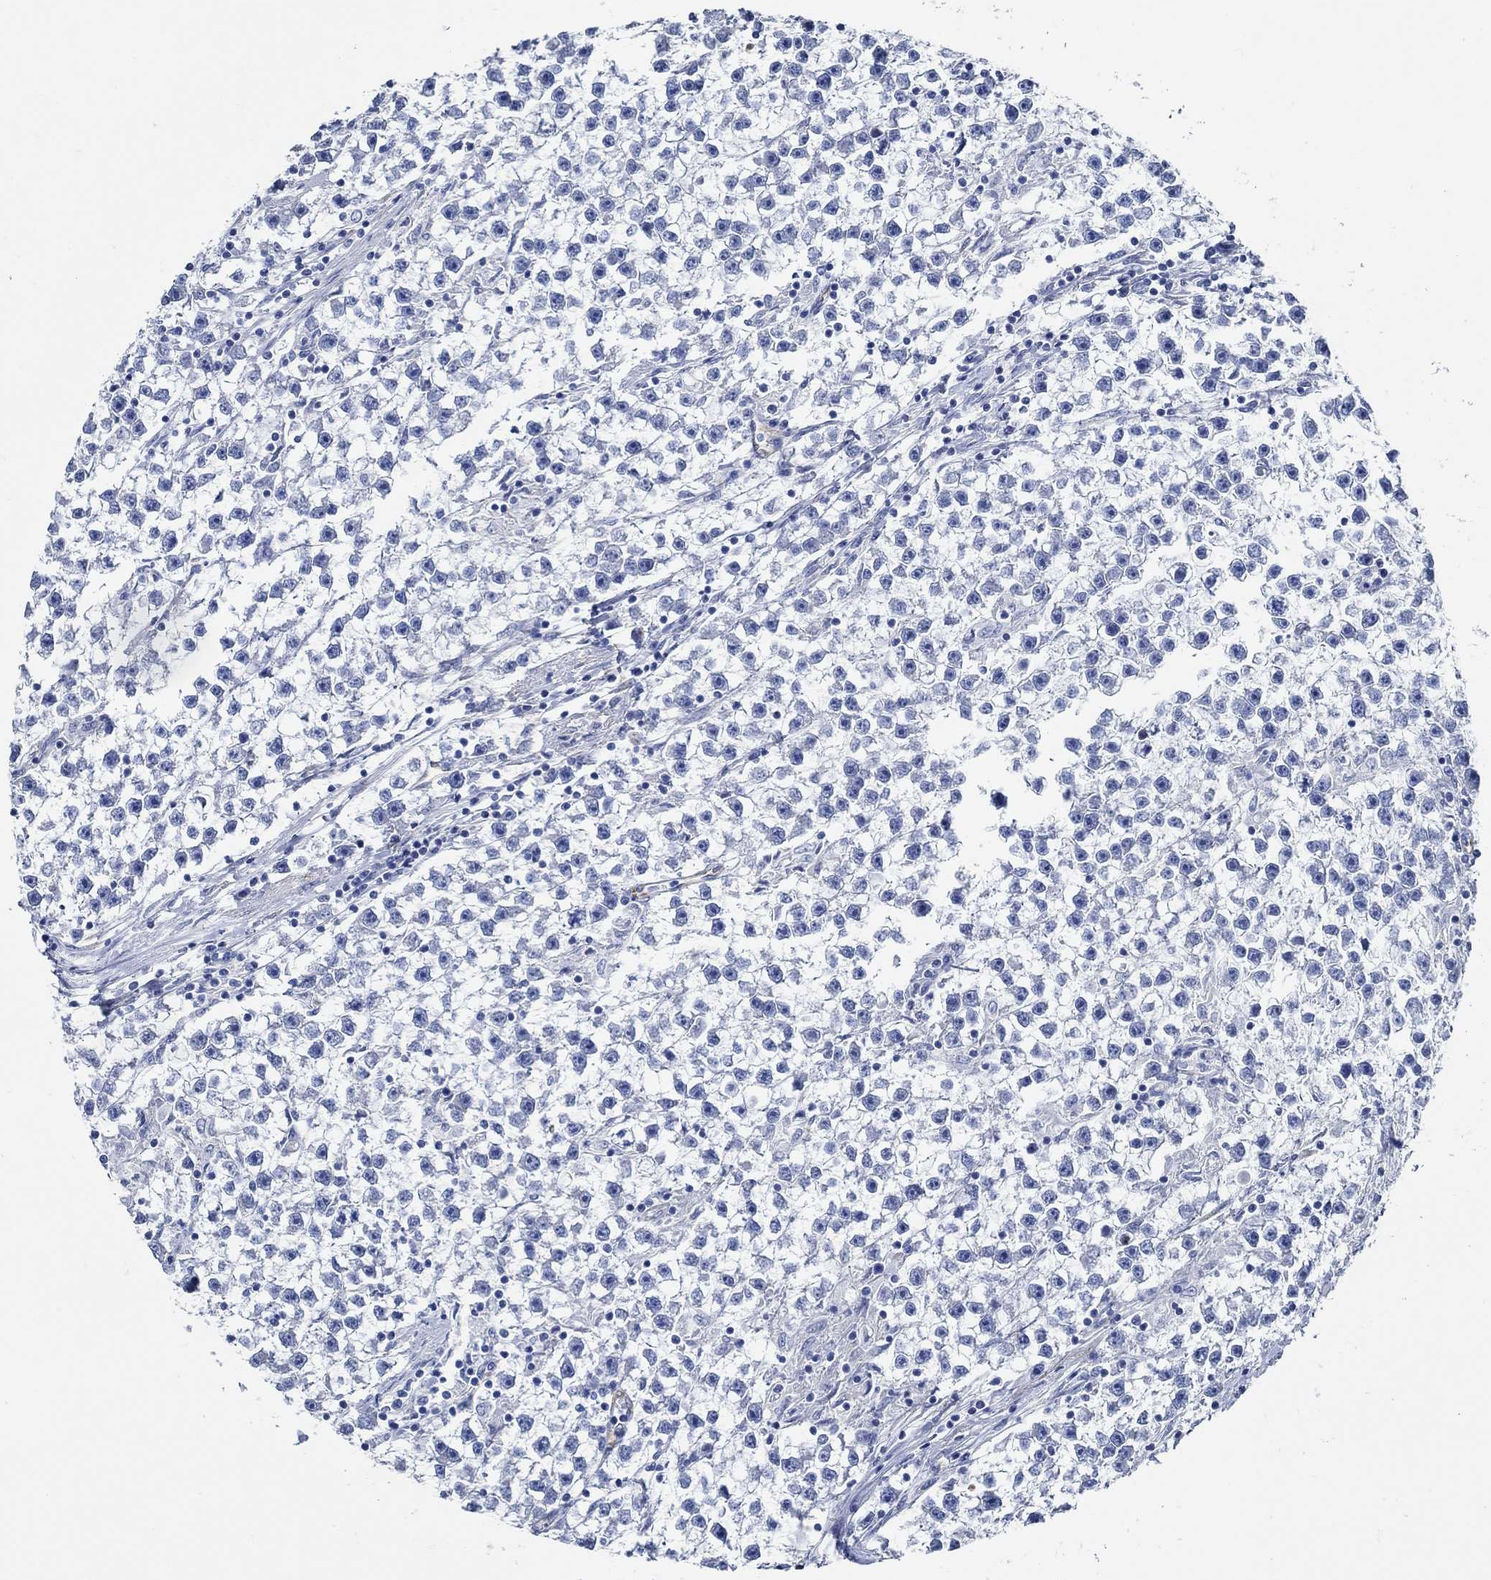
{"staining": {"intensity": "negative", "quantity": "none", "location": "none"}, "tissue": "testis cancer", "cell_type": "Tumor cells", "image_type": "cancer", "snomed": [{"axis": "morphology", "description": "Seminoma, NOS"}, {"axis": "topography", "description": "Testis"}], "caption": "Immunohistochemistry of testis seminoma exhibits no expression in tumor cells.", "gene": "HECW2", "patient": {"sex": "male", "age": 59}}